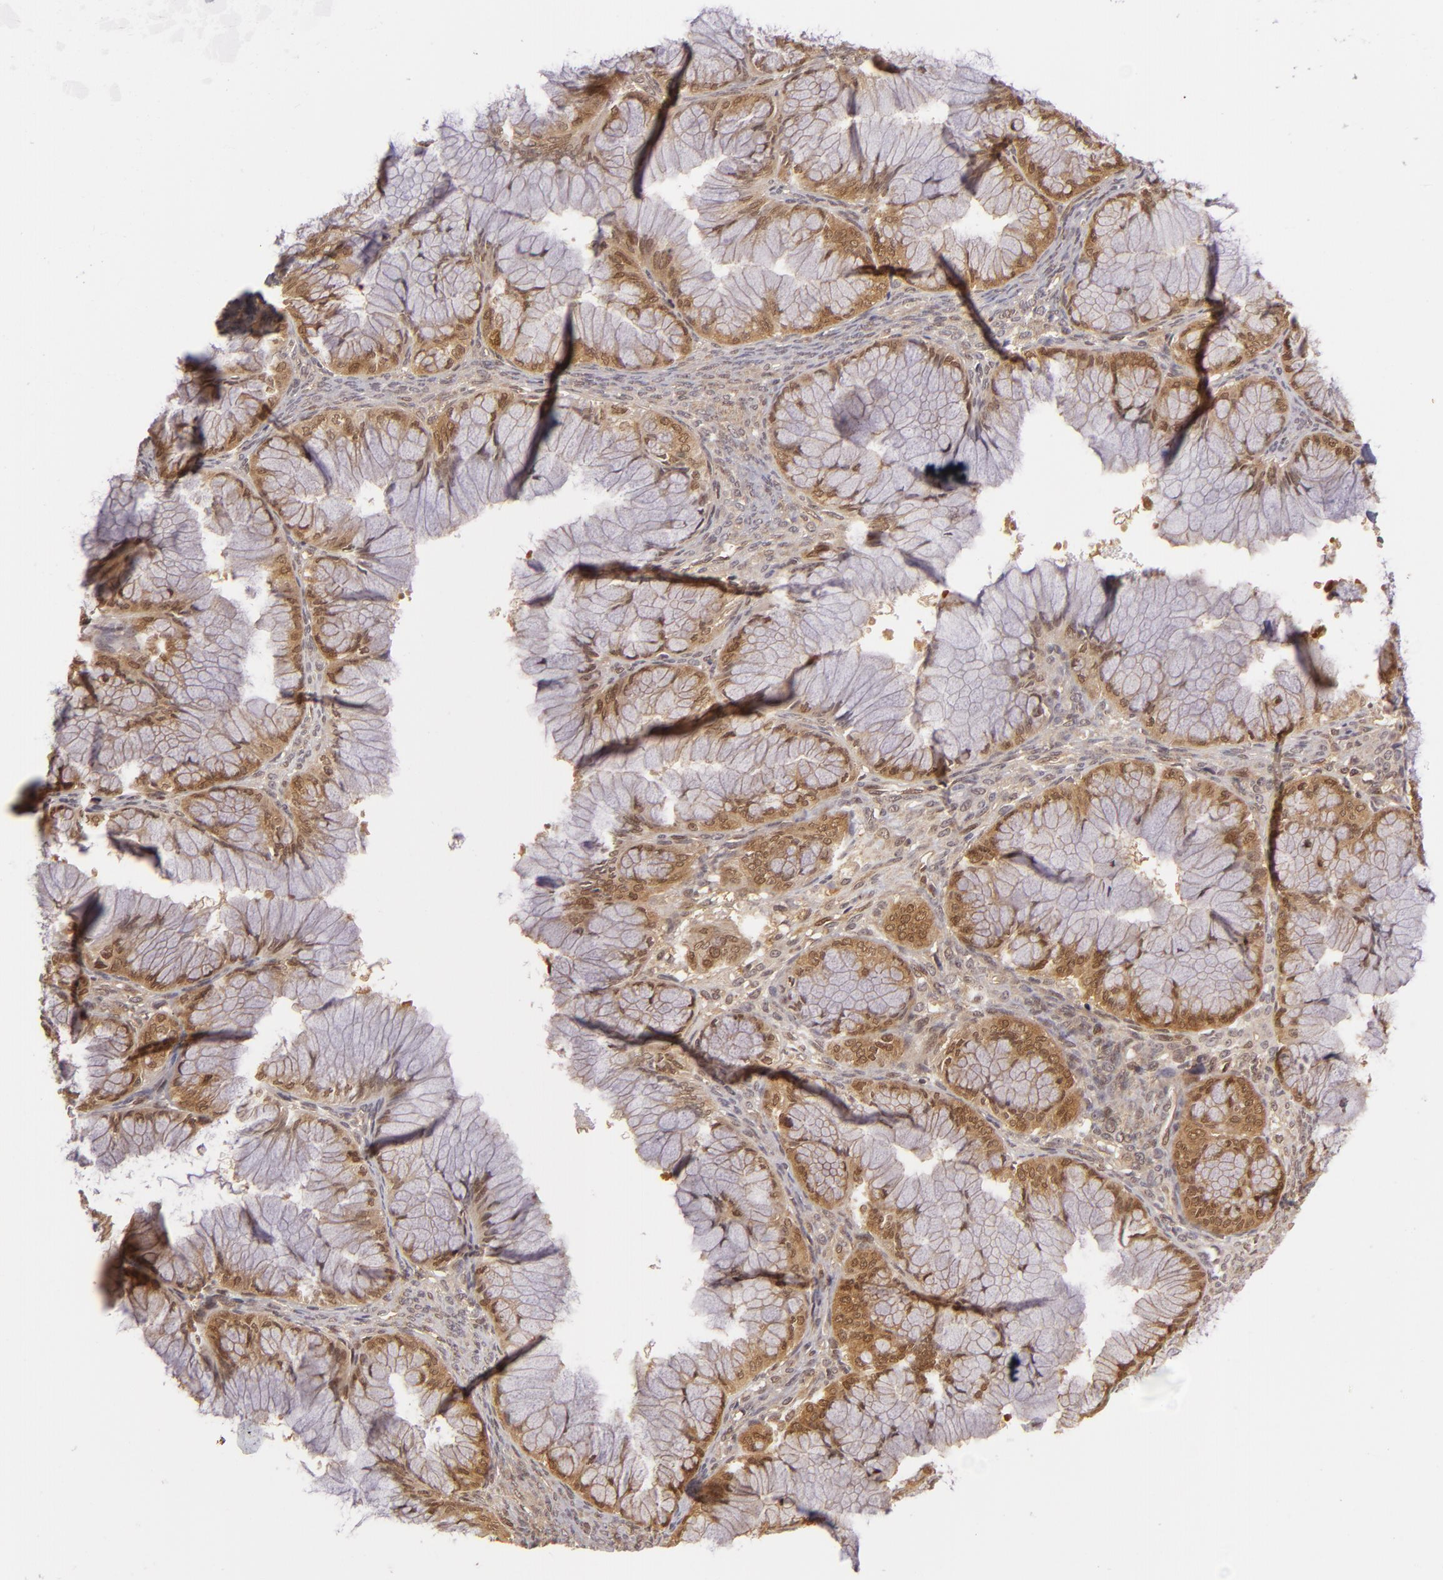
{"staining": {"intensity": "moderate", "quantity": ">75%", "location": "cytoplasmic/membranous,nuclear"}, "tissue": "ovarian cancer", "cell_type": "Tumor cells", "image_type": "cancer", "snomed": [{"axis": "morphology", "description": "Cystadenocarcinoma, mucinous, NOS"}, {"axis": "topography", "description": "Ovary"}], "caption": "About >75% of tumor cells in ovarian cancer reveal moderate cytoplasmic/membranous and nuclear protein expression as visualized by brown immunohistochemical staining.", "gene": "ZBTB33", "patient": {"sex": "female", "age": 63}}